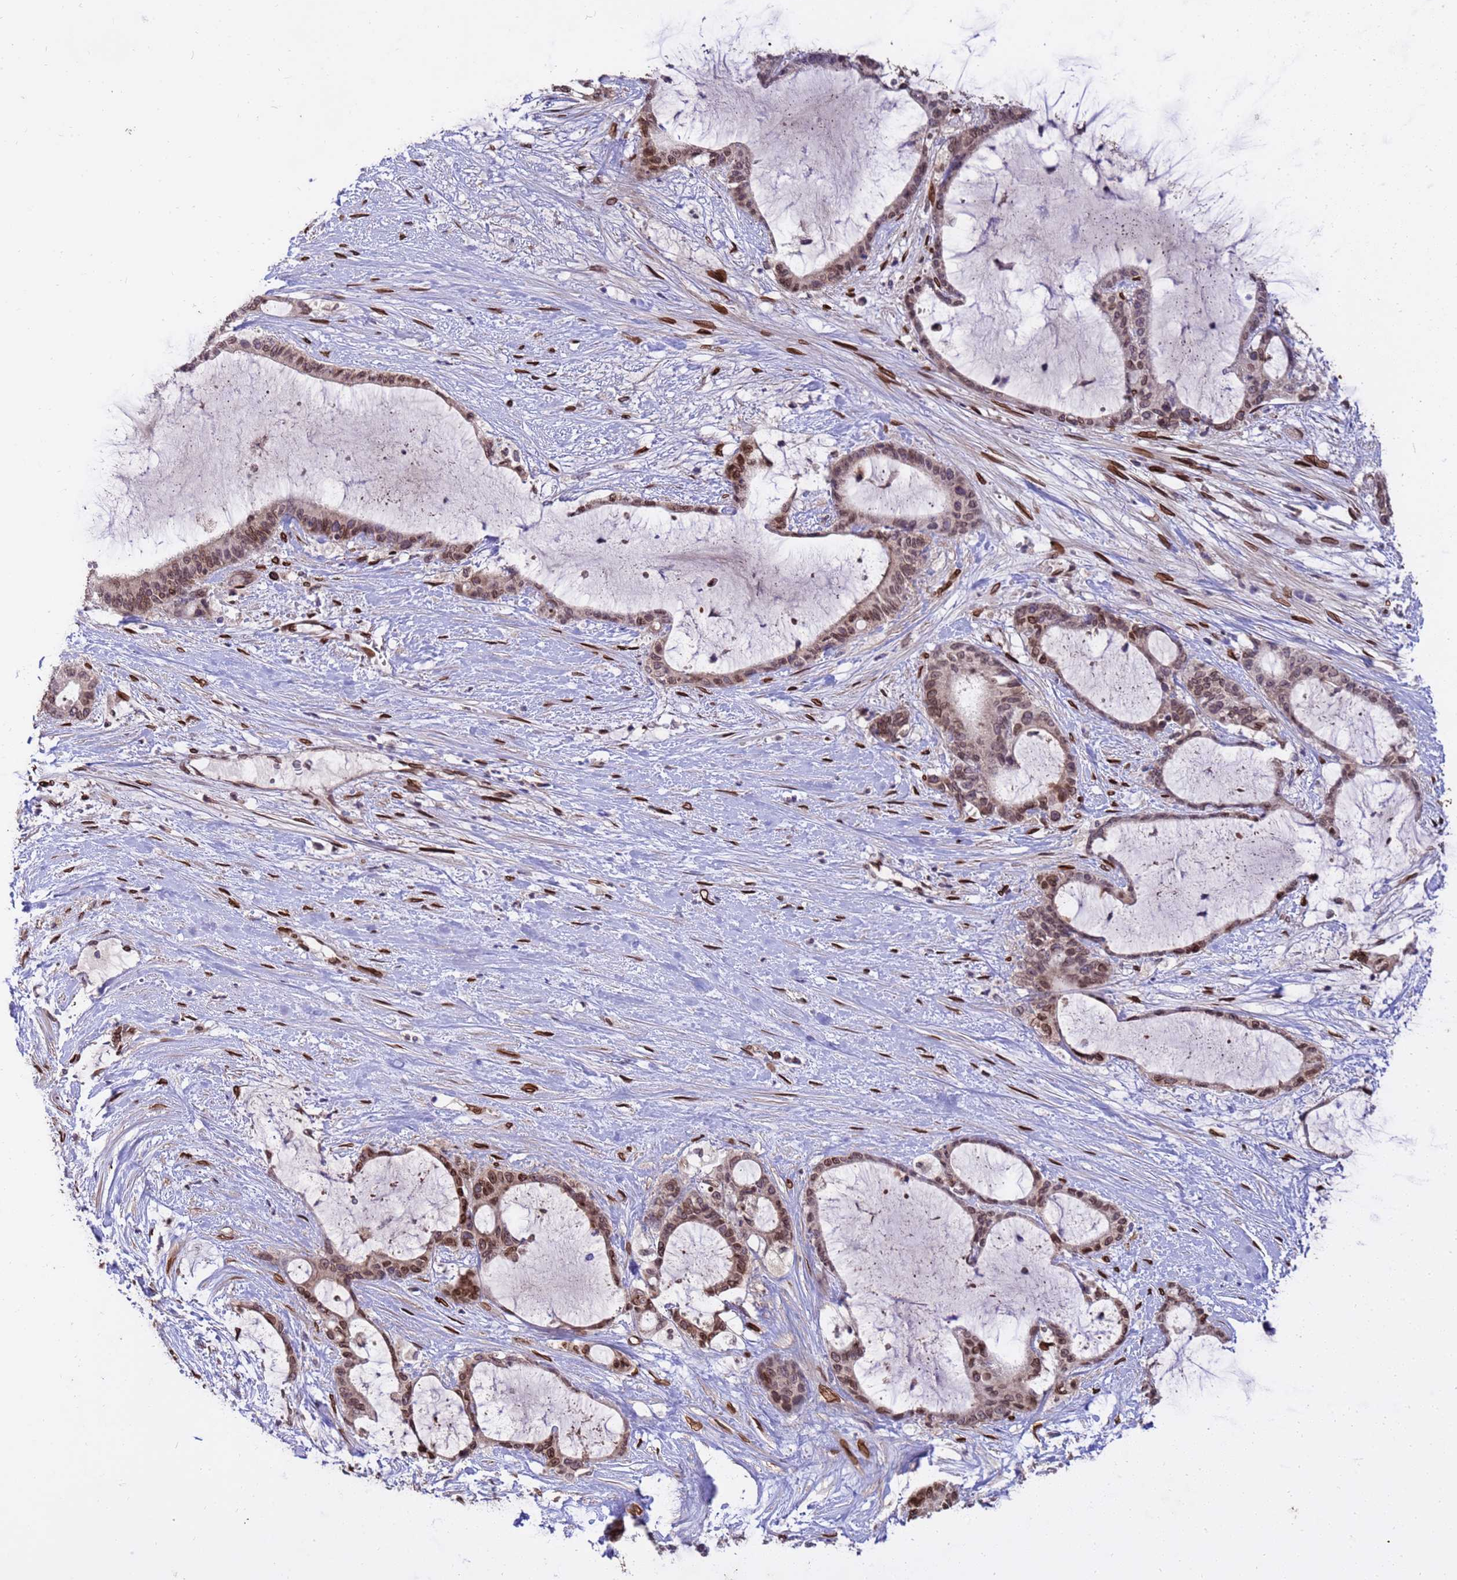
{"staining": {"intensity": "moderate", "quantity": "25%-75%", "location": "nuclear"}, "tissue": "liver cancer", "cell_type": "Tumor cells", "image_type": "cancer", "snomed": [{"axis": "morphology", "description": "Normal tissue, NOS"}, {"axis": "morphology", "description": "Cholangiocarcinoma"}, {"axis": "topography", "description": "Liver"}, {"axis": "topography", "description": "Peripheral nerve tissue"}], "caption": "This is an image of IHC staining of liver cancer, which shows moderate staining in the nuclear of tumor cells.", "gene": "GPR135", "patient": {"sex": "female", "age": 73}}